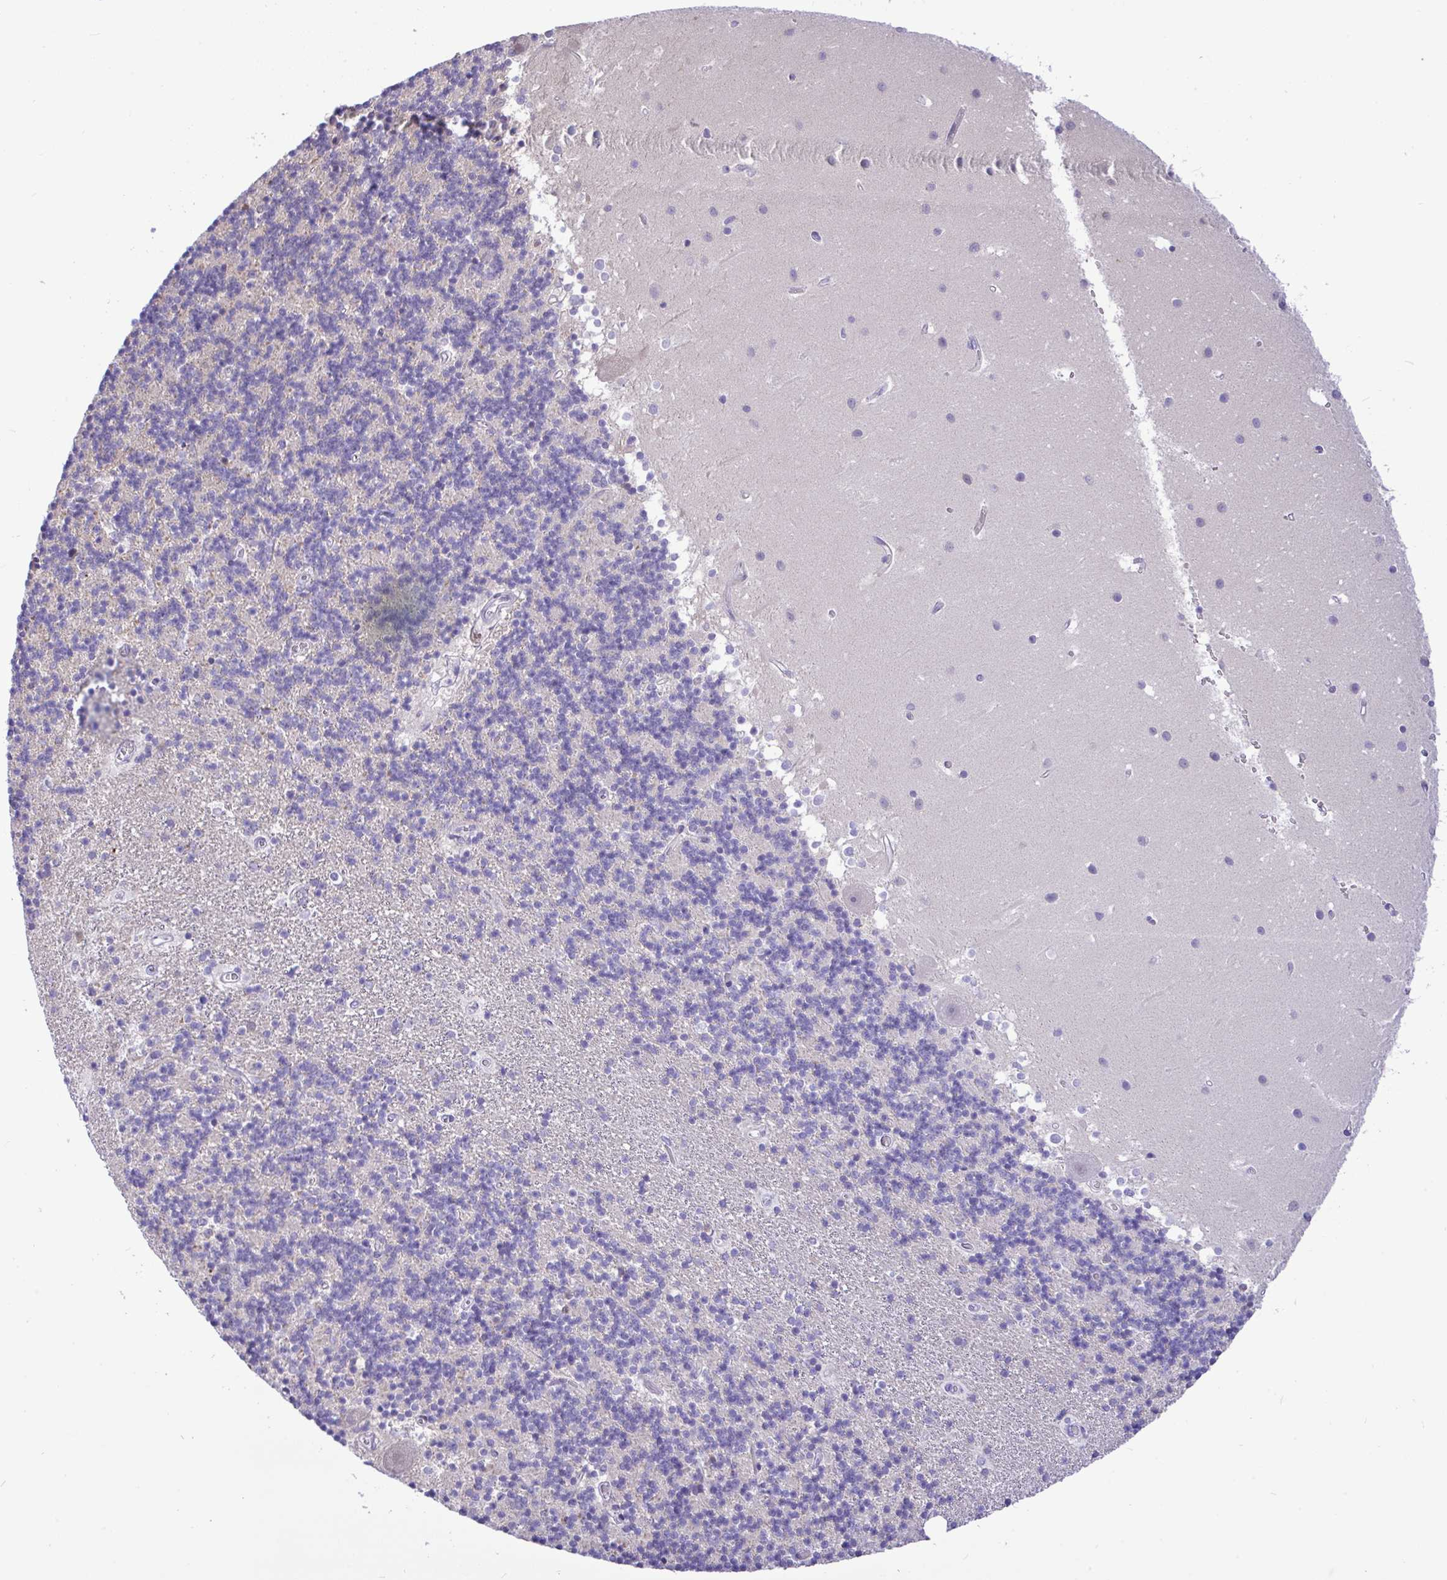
{"staining": {"intensity": "negative", "quantity": "none", "location": "none"}, "tissue": "cerebellum", "cell_type": "Cells in granular layer", "image_type": "normal", "snomed": [{"axis": "morphology", "description": "Normal tissue, NOS"}, {"axis": "topography", "description": "Cerebellum"}], "caption": "A photomicrograph of cerebellum stained for a protein demonstrates no brown staining in cells in granular layer. (DAB immunohistochemistry (IHC) with hematoxylin counter stain).", "gene": "ZNF485", "patient": {"sex": "male", "age": 54}}